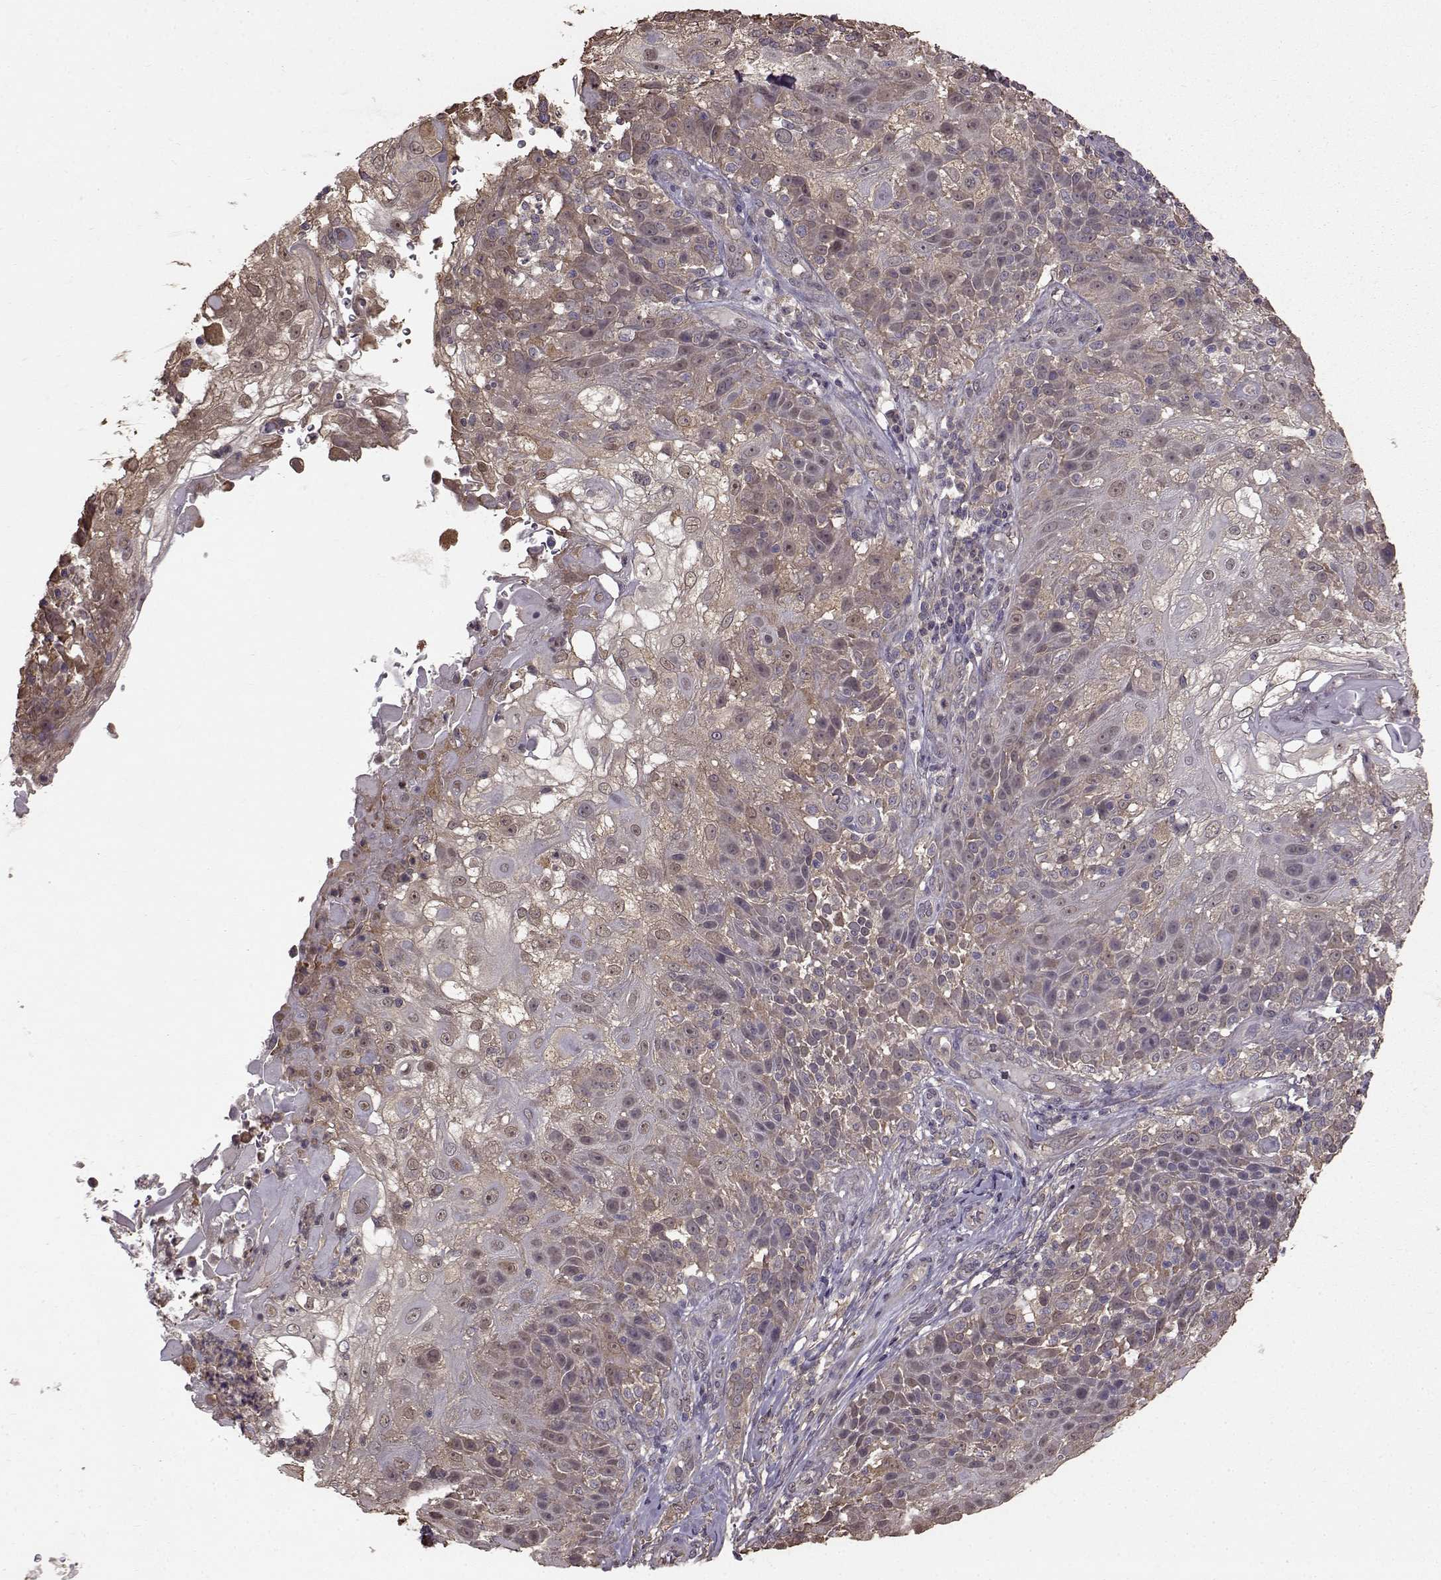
{"staining": {"intensity": "weak", "quantity": "25%-75%", "location": "cytoplasmic/membranous"}, "tissue": "skin cancer", "cell_type": "Tumor cells", "image_type": "cancer", "snomed": [{"axis": "morphology", "description": "Normal tissue, NOS"}, {"axis": "morphology", "description": "Squamous cell carcinoma, NOS"}, {"axis": "topography", "description": "Skin"}], "caption": "This micrograph exhibits IHC staining of squamous cell carcinoma (skin), with low weak cytoplasmic/membranous positivity in about 25%-75% of tumor cells.", "gene": "NME1-NME2", "patient": {"sex": "female", "age": 83}}